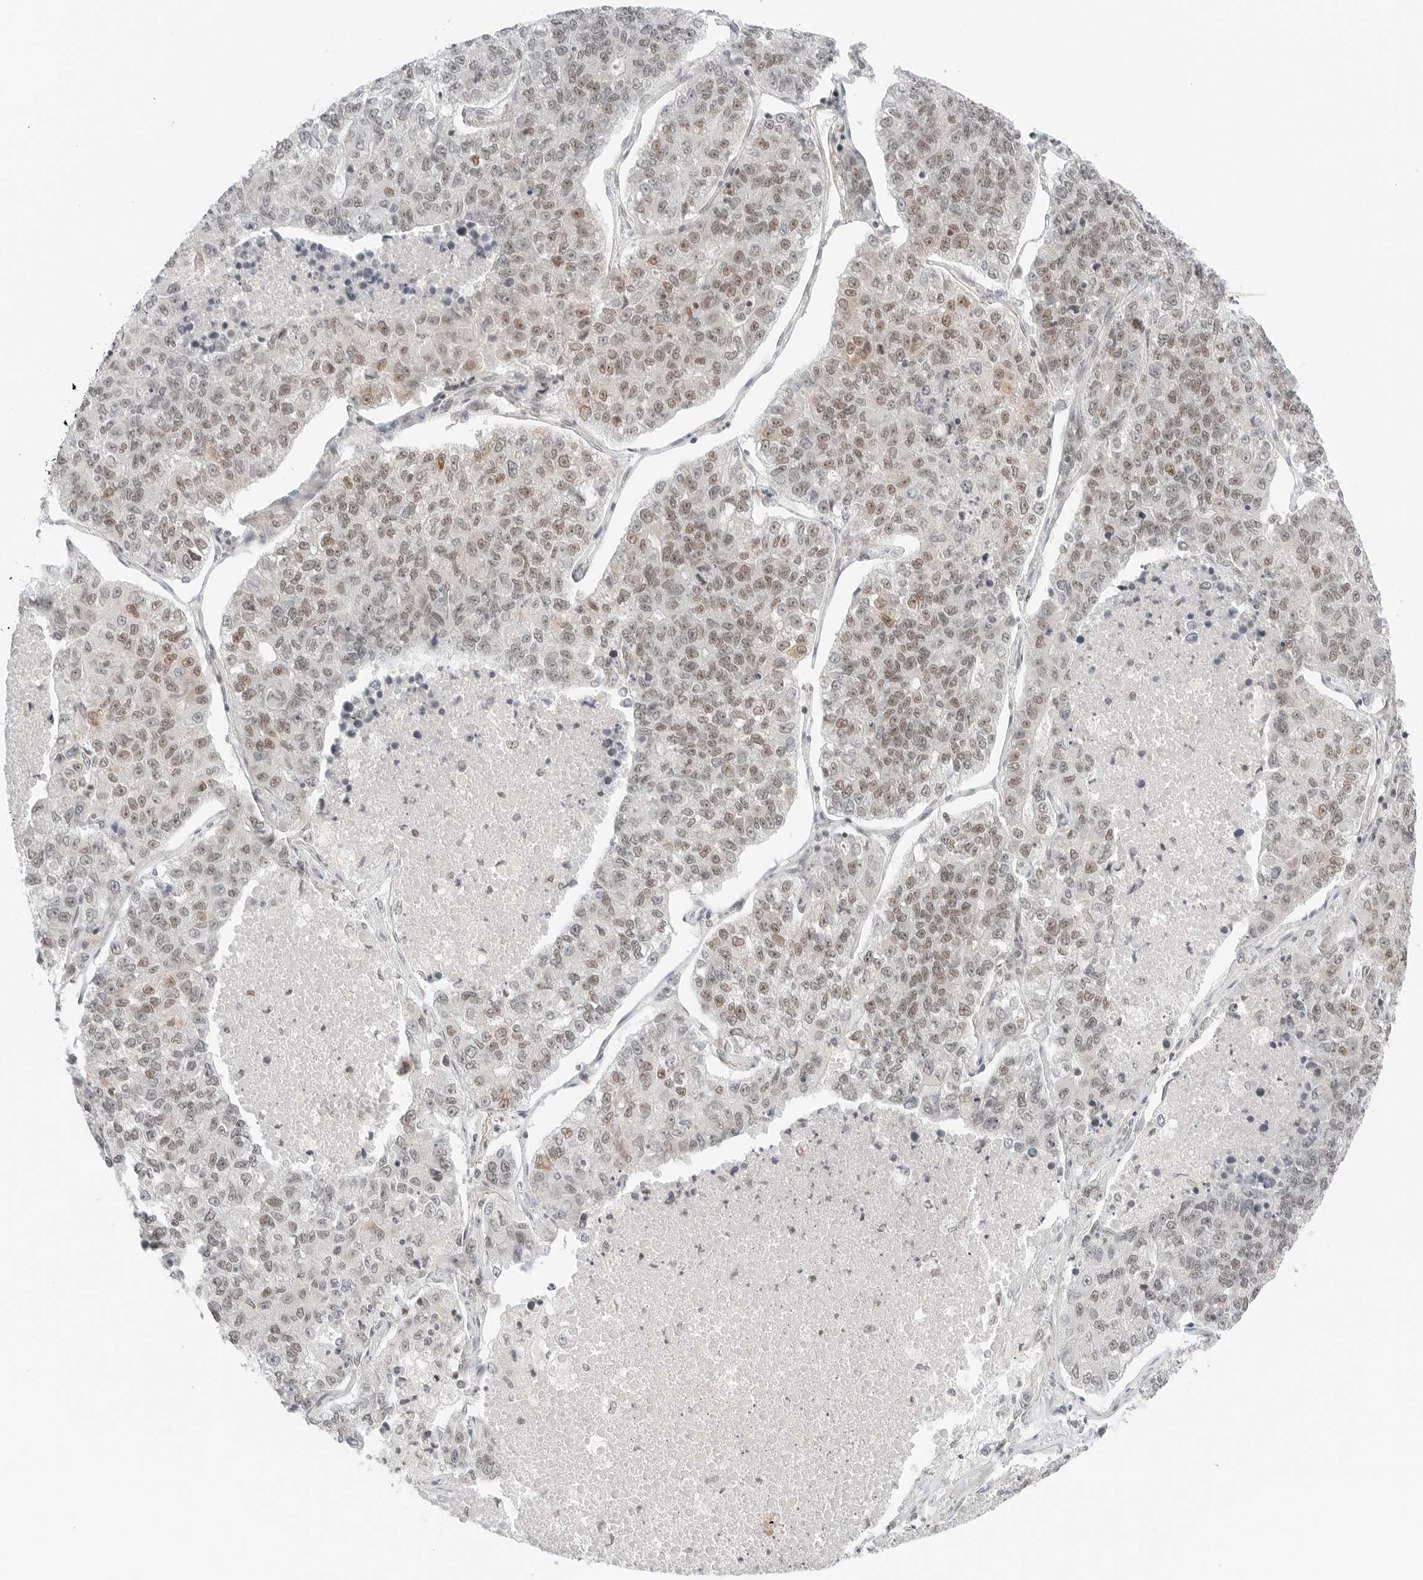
{"staining": {"intensity": "weak", "quantity": "25%-75%", "location": "nuclear"}, "tissue": "lung cancer", "cell_type": "Tumor cells", "image_type": "cancer", "snomed": [{"axis": "morphology", "description": "Adenocarcinoma, NOS"}, {"axis": "topography", "description": "Lung"}], "caption": "Tumor cells show weak nuclear staining in approximately 25%-75% of cells in adenocarcinoma (lung). The staining is performed using DAB brown chromogen to label protein expression. The nuclei are counter-stained blue using hematoxylin.", "gene": "CRTC2", "patient": {"sex": "male", "age": 49}}